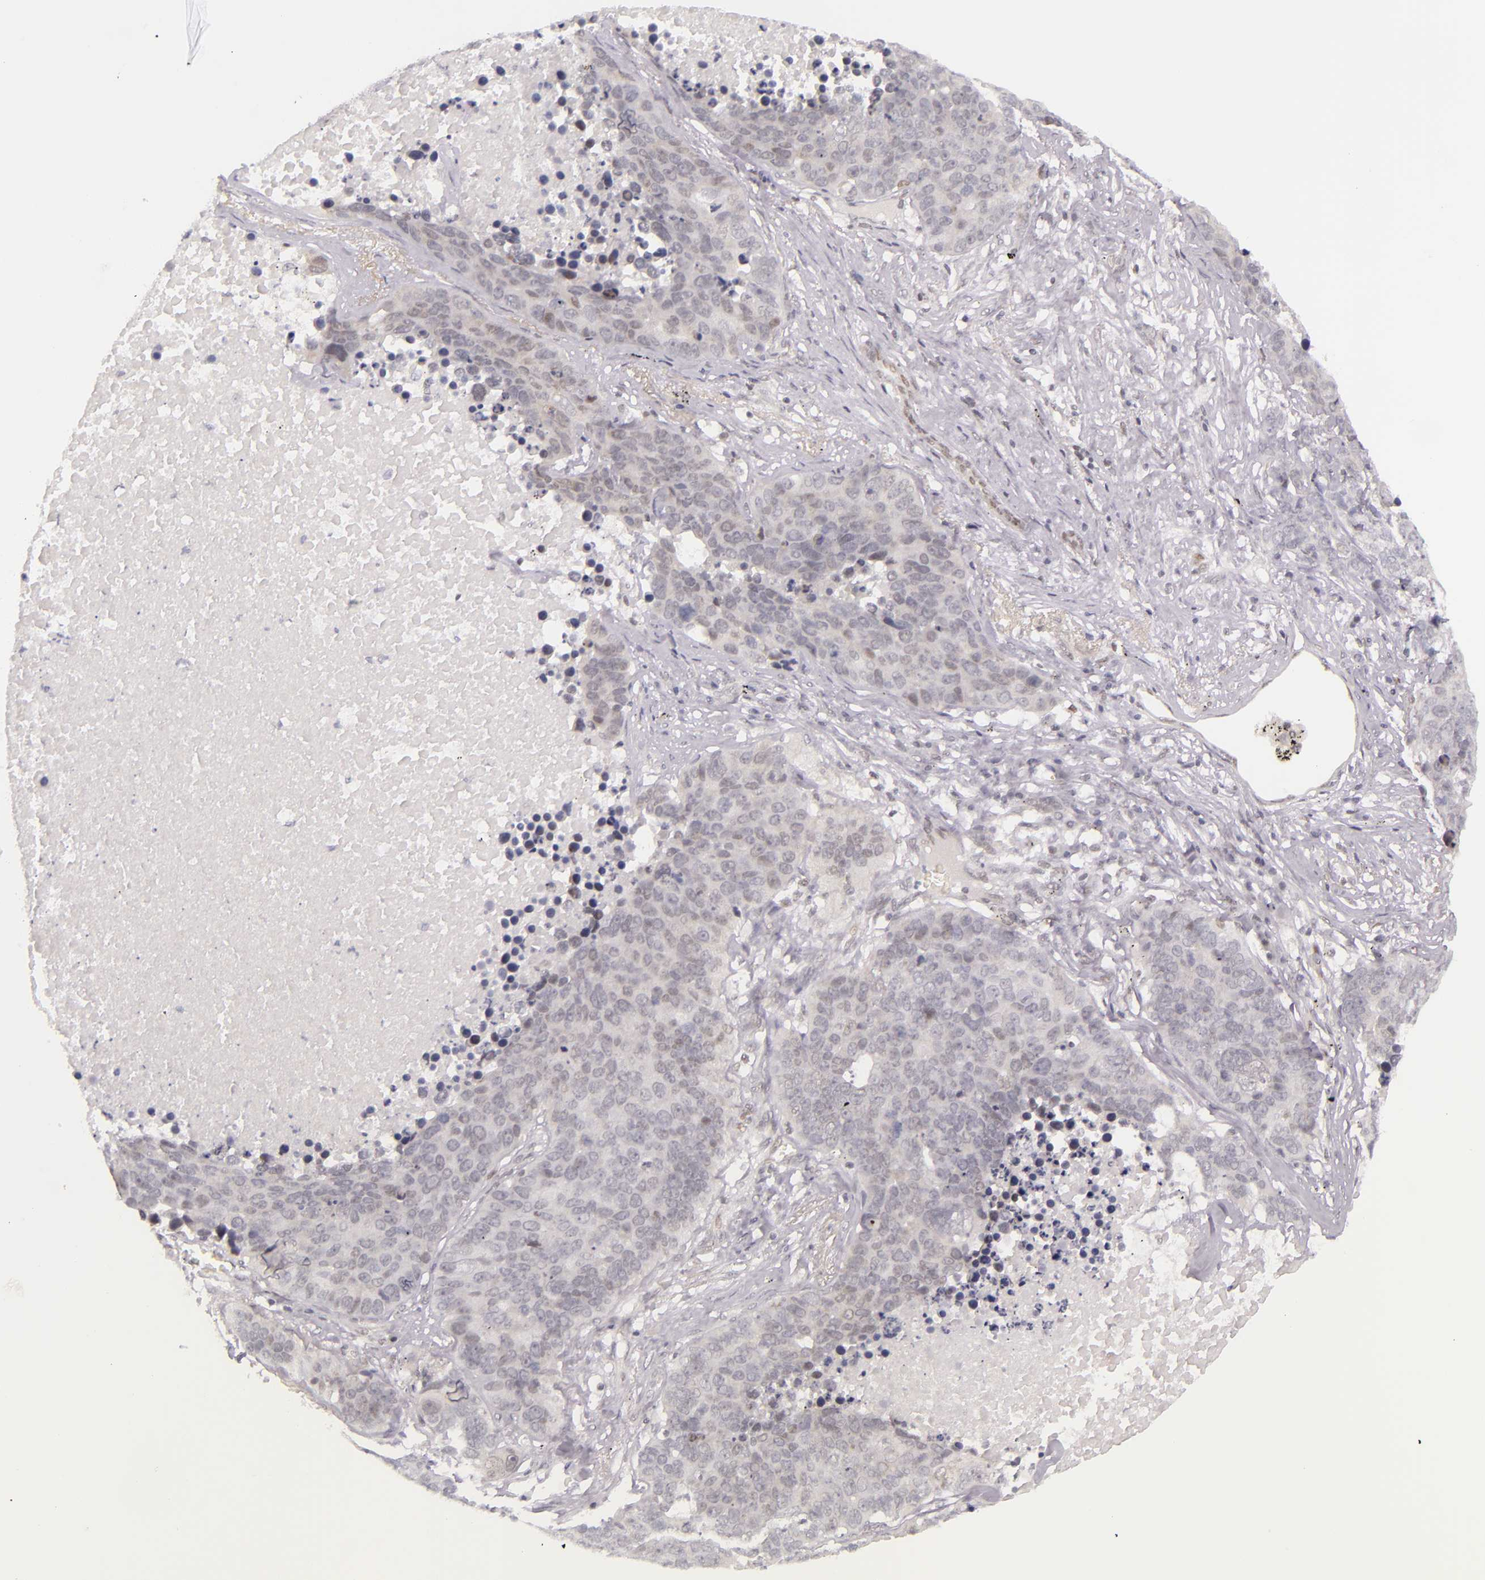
{"staining": {"intensity": "negative", "quantity": "none", "location": "none"}, "tissue": "lung cancer", "cell_type": "Tumor cells", "image_type": "cancer", "snomed": [{"axis": "morphology", "description": "Carcinoid, malignant, NOS"}, {"axis": "topography", "description": "Lung"}], "caption": "Tumor cells show no significant expression in lung cancer.", "gene": "BCL3", "patient": {"sex": "male", "age": 60}}